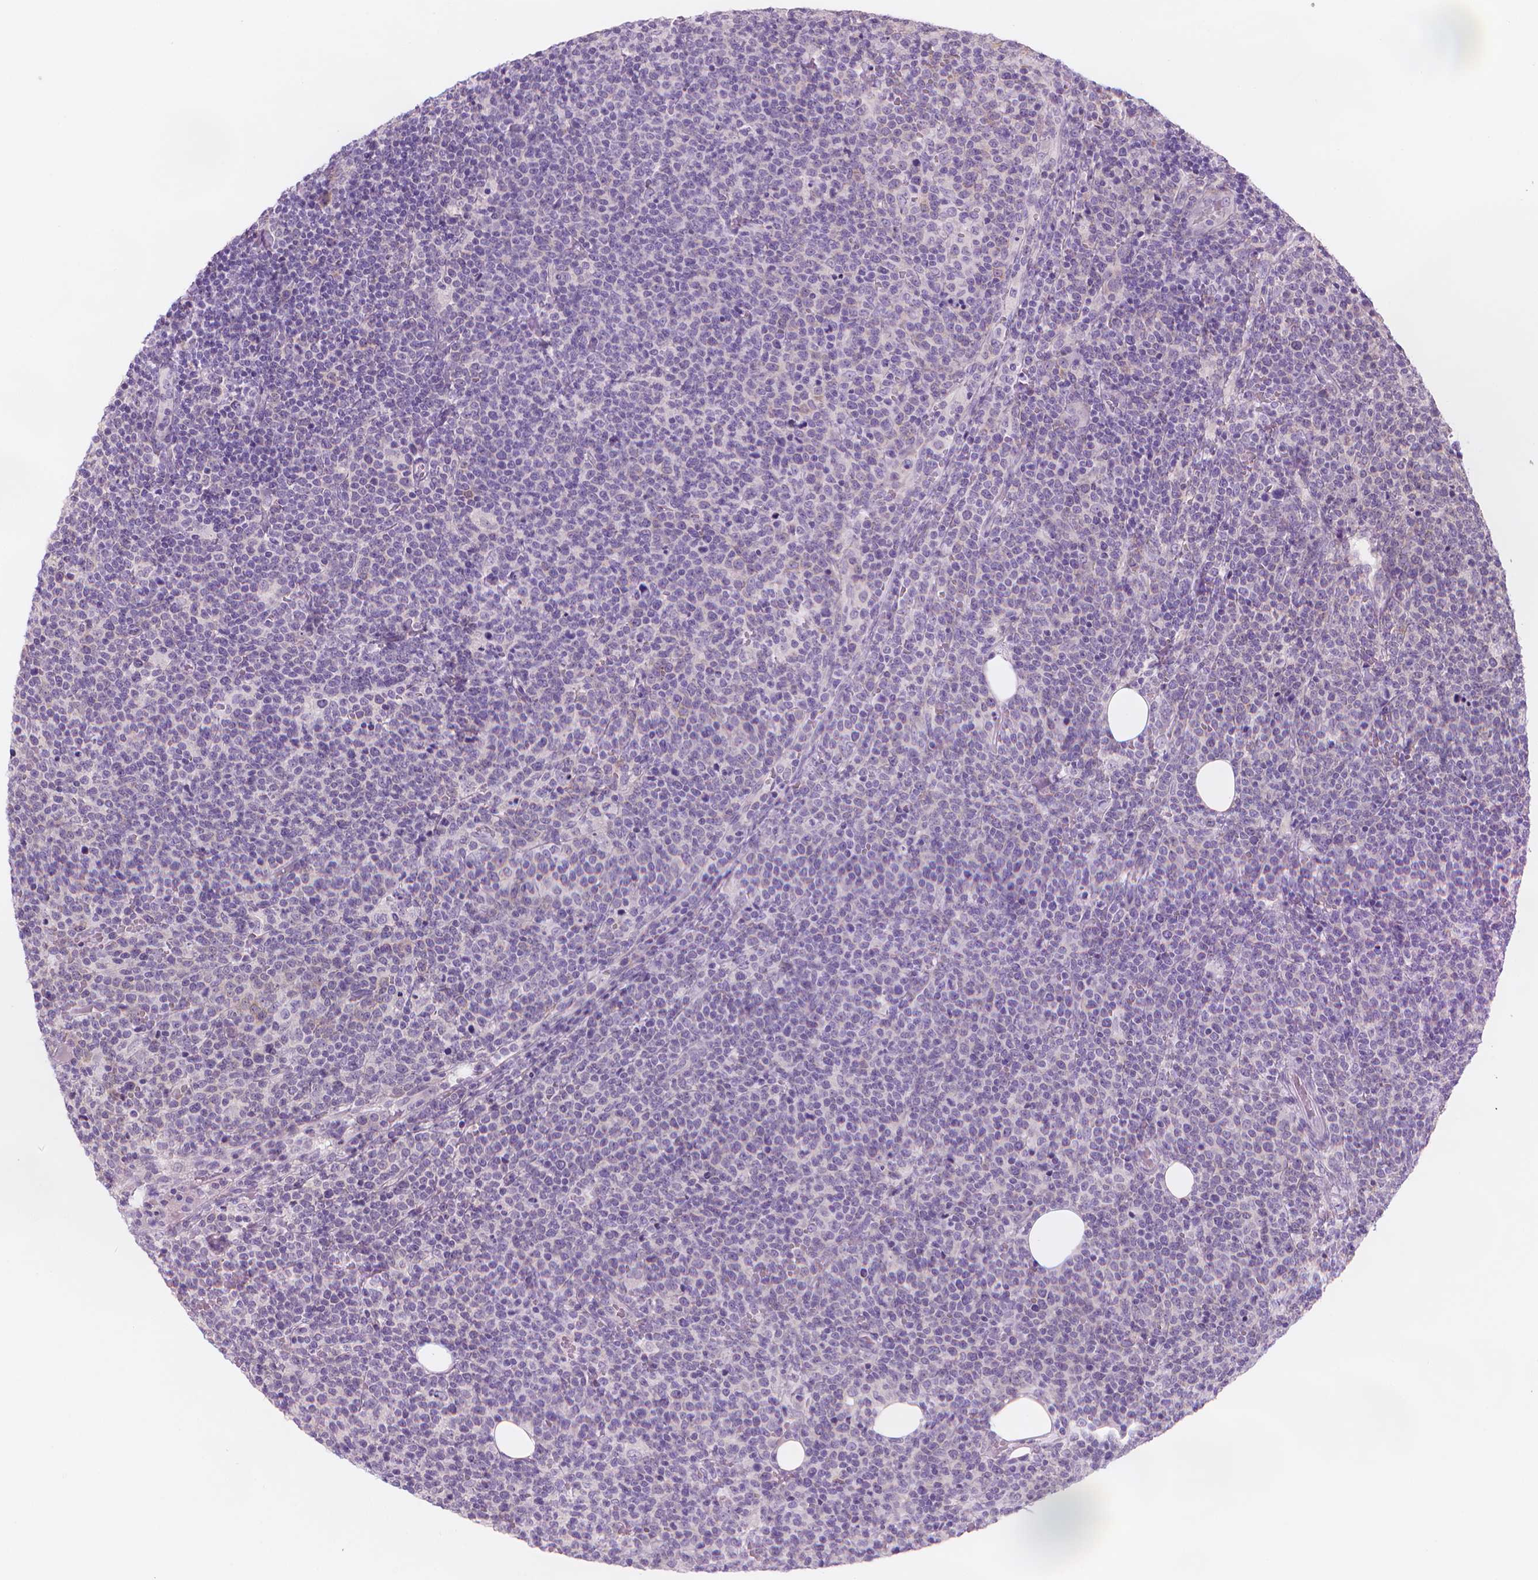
{"staining": {"intensity": "negative", "quantity": "none", "location": "none"}, "tissue": "lymphoma", "cell_type": "Tumor cells", "image_type": "cancer", "snomed": [{"axis": "morphology", "description": "Malignant lymphoma, non-Hodgkin's type, High grade"}, {"axis": "topography", "description": "Lymph node"}], "caption": "An IHC histopathology image of high-grade malignant lymphoma, non-Hodgkin's type is shown. There is no staining in tumor cells of high-grade malignant lymphoma, non-Hodgkin's type.", "gene": "ENSG00000187186", "patient": {"sex": "male", "age": 61}}